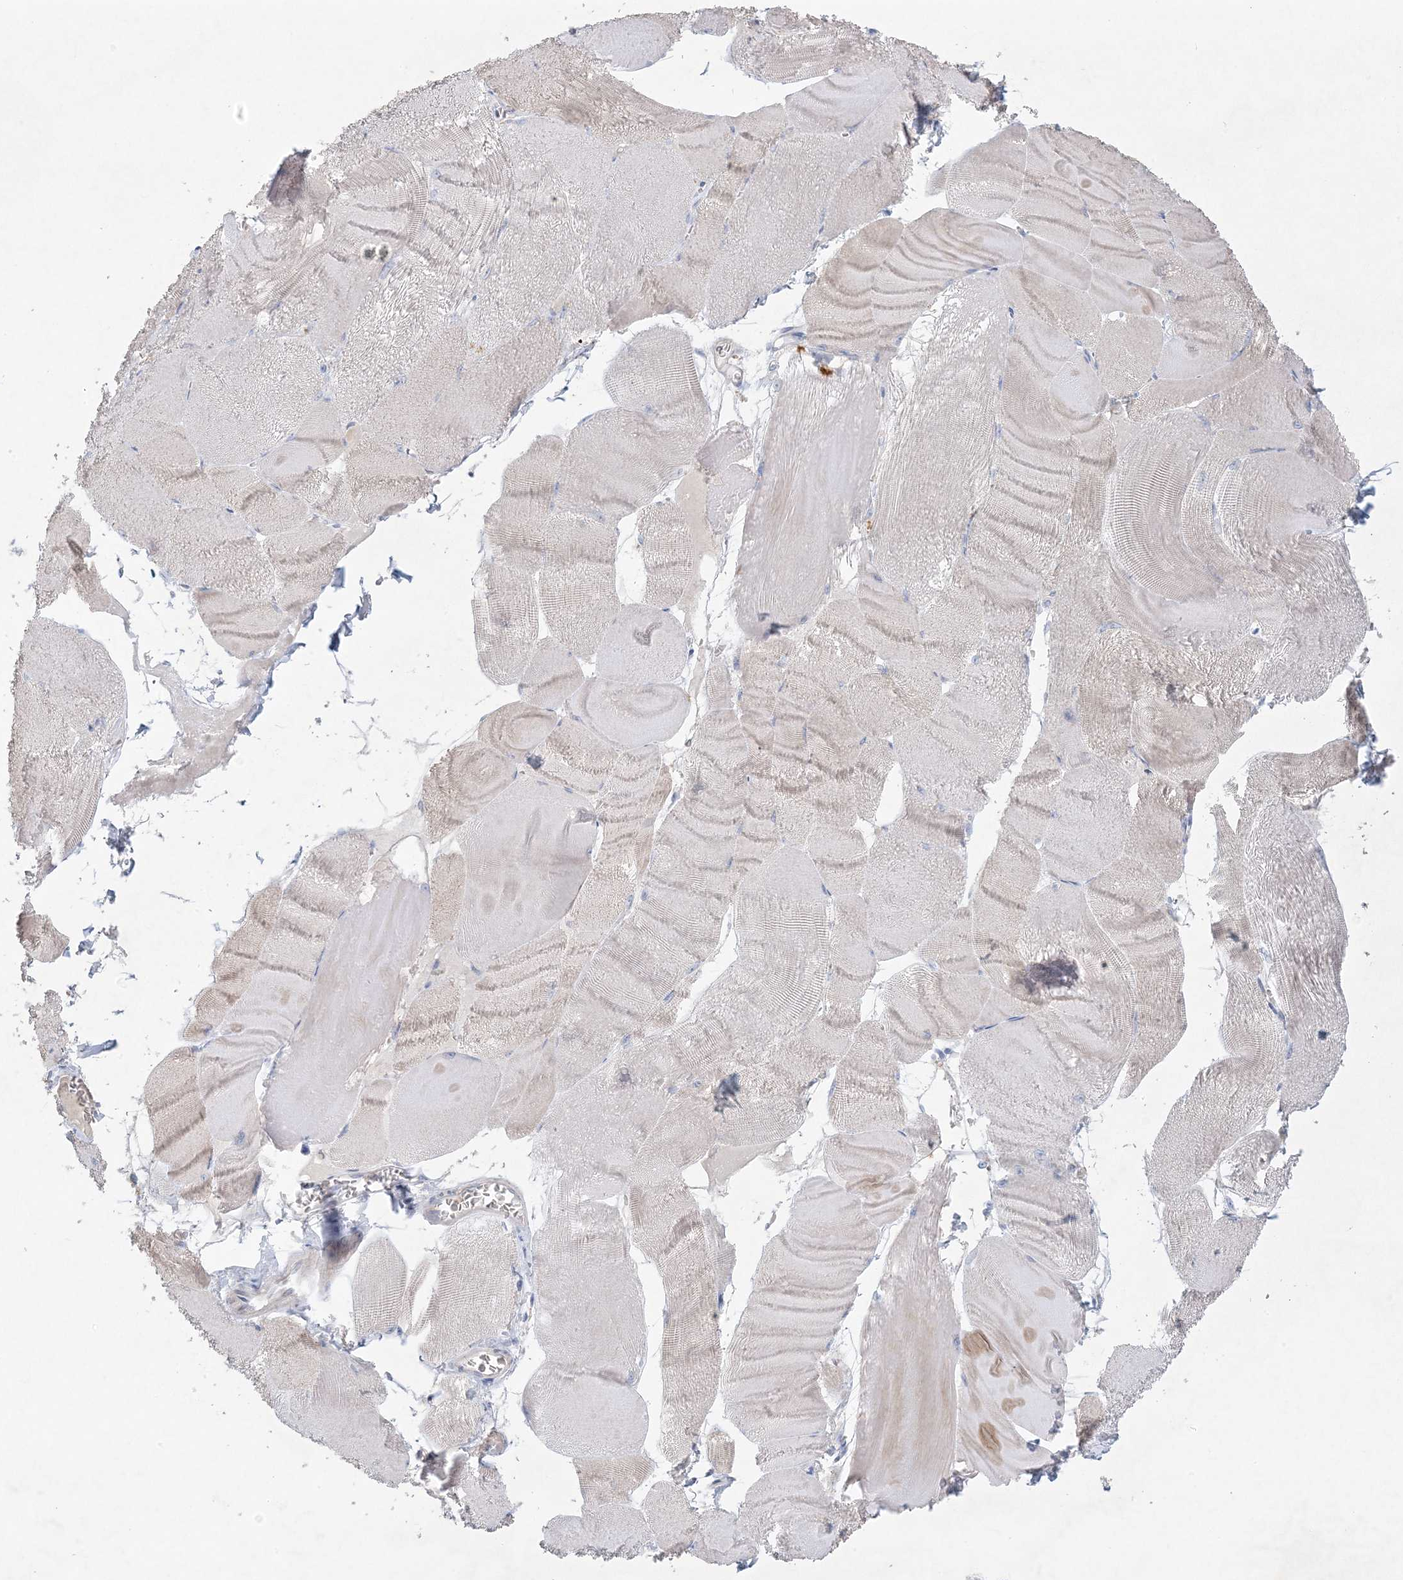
{"staining": {"intensity": "negative", "quantity": "none", "location": "none"}, "tissue": "skeletal muscle", "cell_type": "Myocytes", "image_type": "normal", "snomed": [{"axis": "morphology", "description": "Normal tissue, NOS"}, {"axis": "morphology", "description": "Basal cell carcinoma"}, {"axis": "topography", "description": "Skeletal muscle"}], "caption": "High power microscopy image of an immunohistochemistry micrograph of benign skeletal muscle, revealing no significant staining in myocytes.", "gene": "KCTD6", "patient": {"sex": "female", "age": 64}}